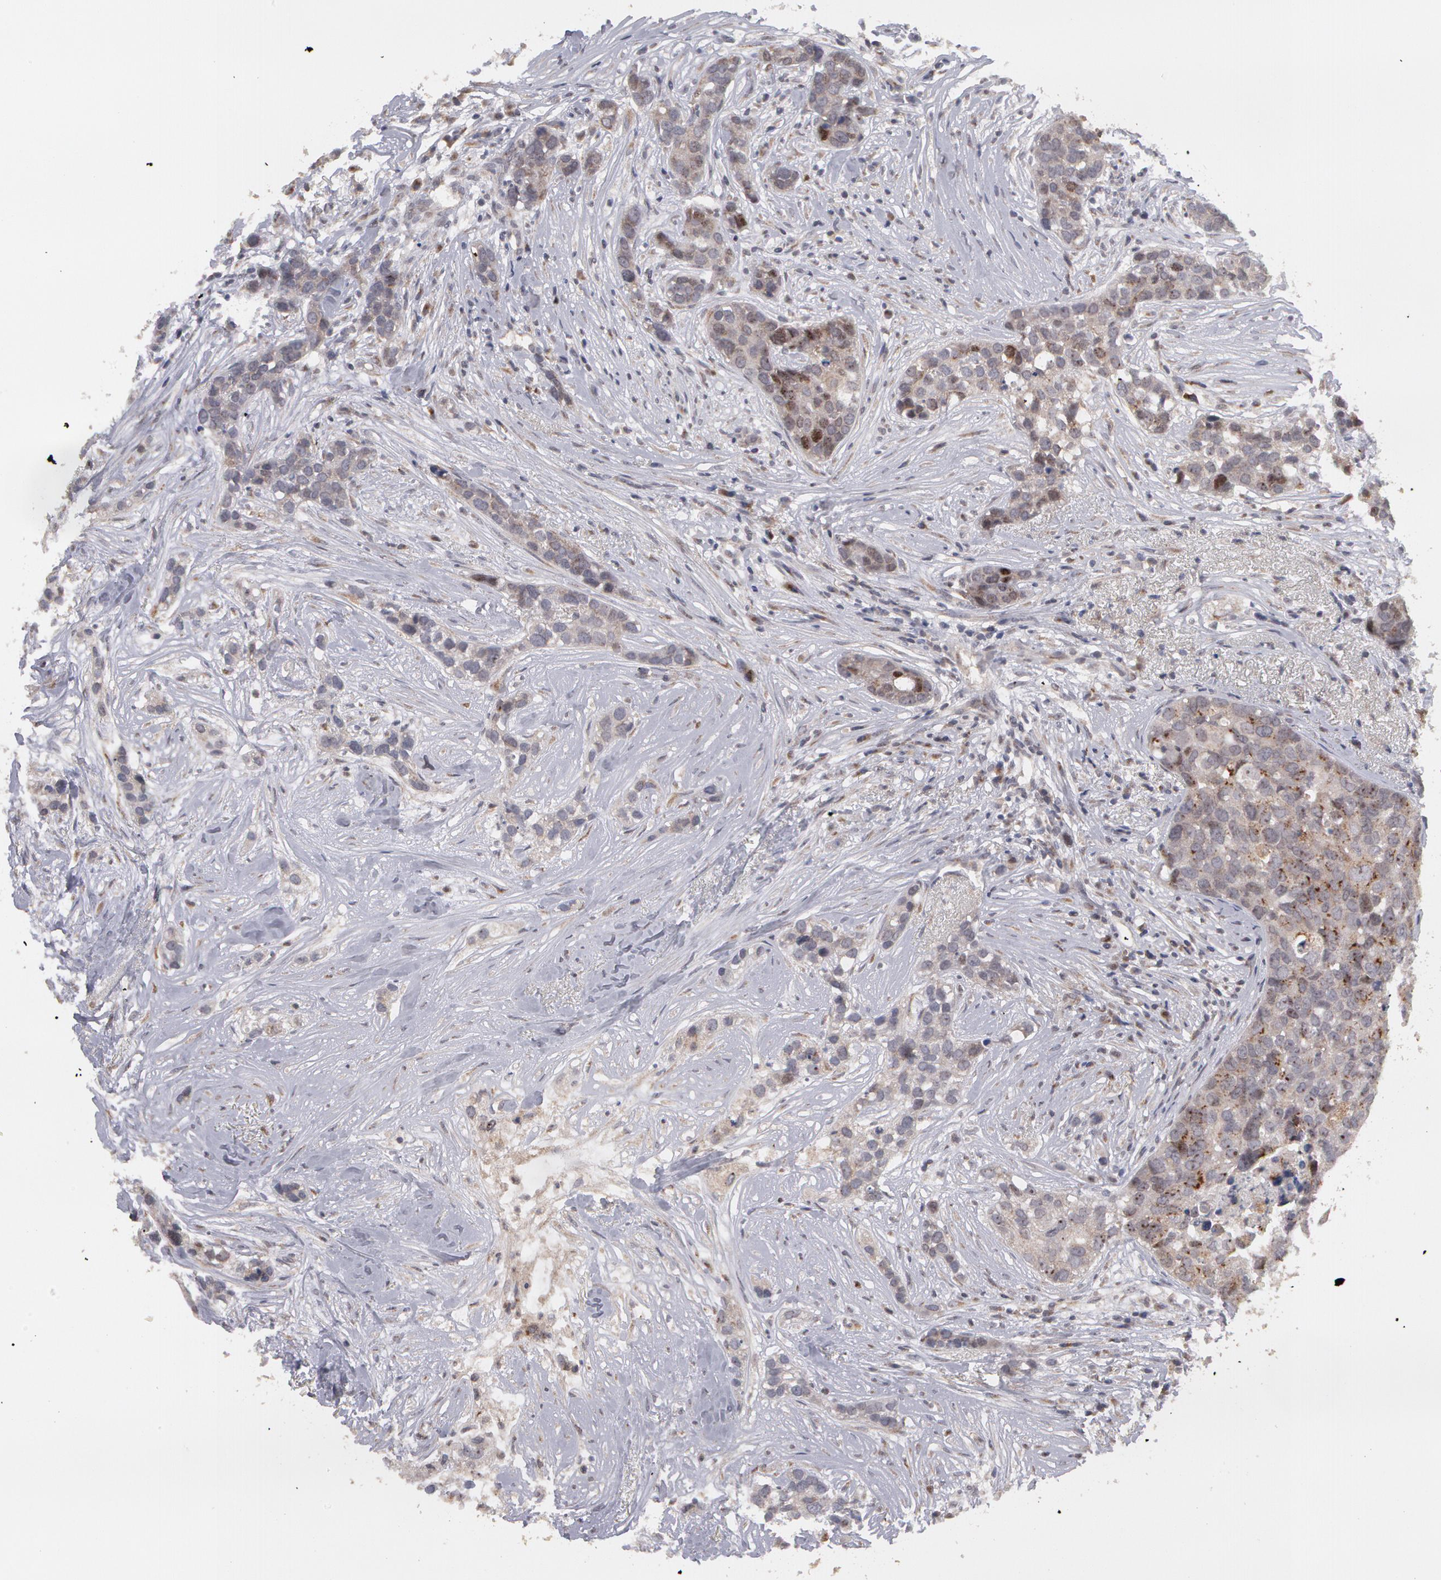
{"staining": {"intensity": "negative", "quantity": "none", "location": "none"}, "tissue": "breast cancer", "cell_type": "Tumor cells", "image_type": "cancer", "snomed": [{"axis": "morphology", "description": "Duct carcinoma"}, {"axis": "topography", "description": "Breast"}], "caption": "An image of human breast cancer is negative for staining in tumor cells.", "gene": "STX5", "patient": {"sex": "female", "age": 91}}